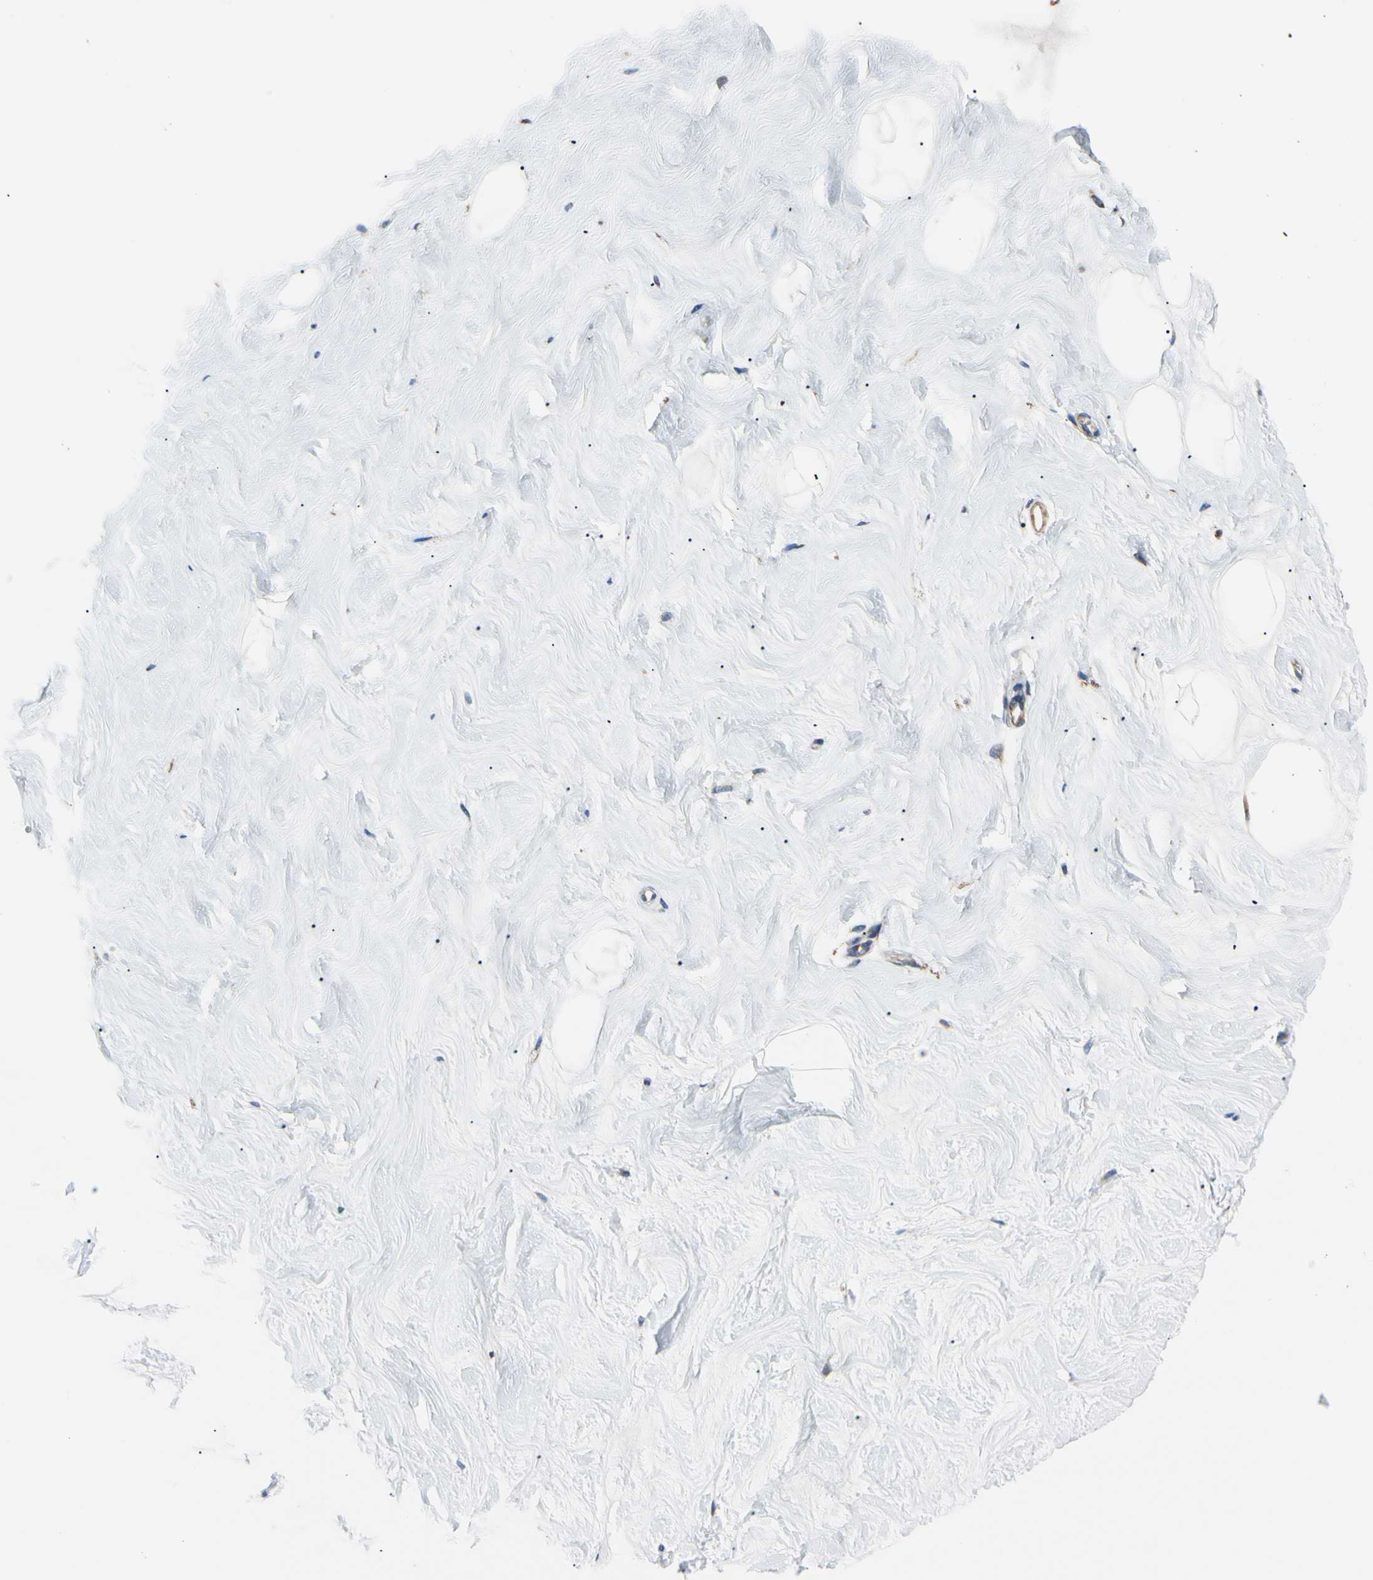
{"staining": {"intensity": "negative", "quantity": "none", "location": "none"}, "tissue": "breast", "cell_type": "Adipocytes", "image_type": "normal", "snomed": [{"axis": "morphology", "description": "Normal tissue, NOS"}, {"axis": "topography", "description": "Breast"}], "caption": "High power microscopy histopathology image of an immunohistochemistry image of normal breast, revealing no significant staining in adipocytes.", "gene": "BMF", "patient": {"sex": "female", "age": 23}}